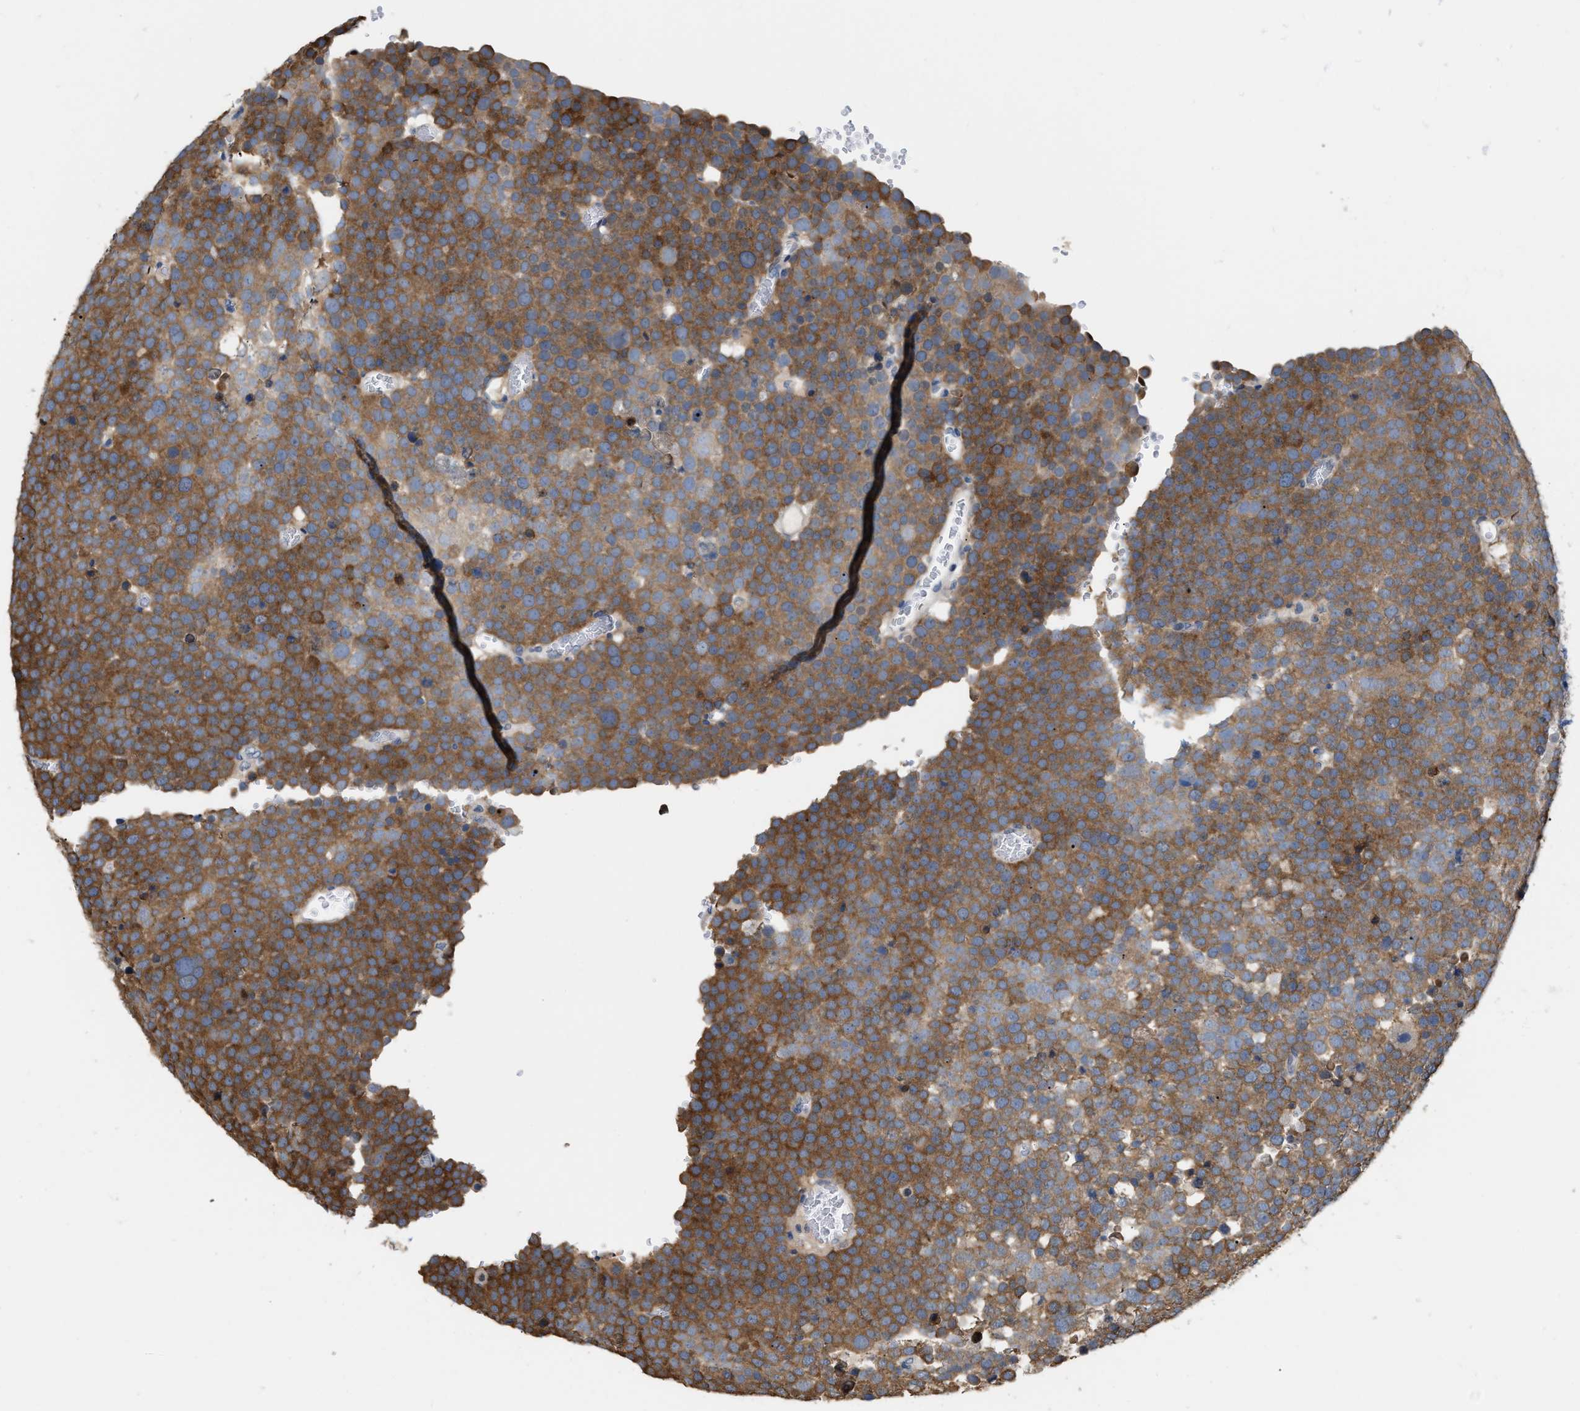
{"staining": {"intensity": "strong", "quantity": ">75%", "location": "cytoplasmic/membranous"}, "tissue": "testis cancer", "cell_type": "Tumor cells", "image_type": "cancer", "snomed": [{"axis": "morphology", "description": "Seminoma, NOS"}, {"axis": "topography", "description": "Testis"}], "caption": "Testis cancer (seminoma) was stained to show a protein in brown. There is high levels of strong cytoplasmic/membranous staining in about >75% of tumor cells. Nuclei are stained in blue.", "gene": "CSNK1A1", "patient": {"sex": "male", "age": 71}}